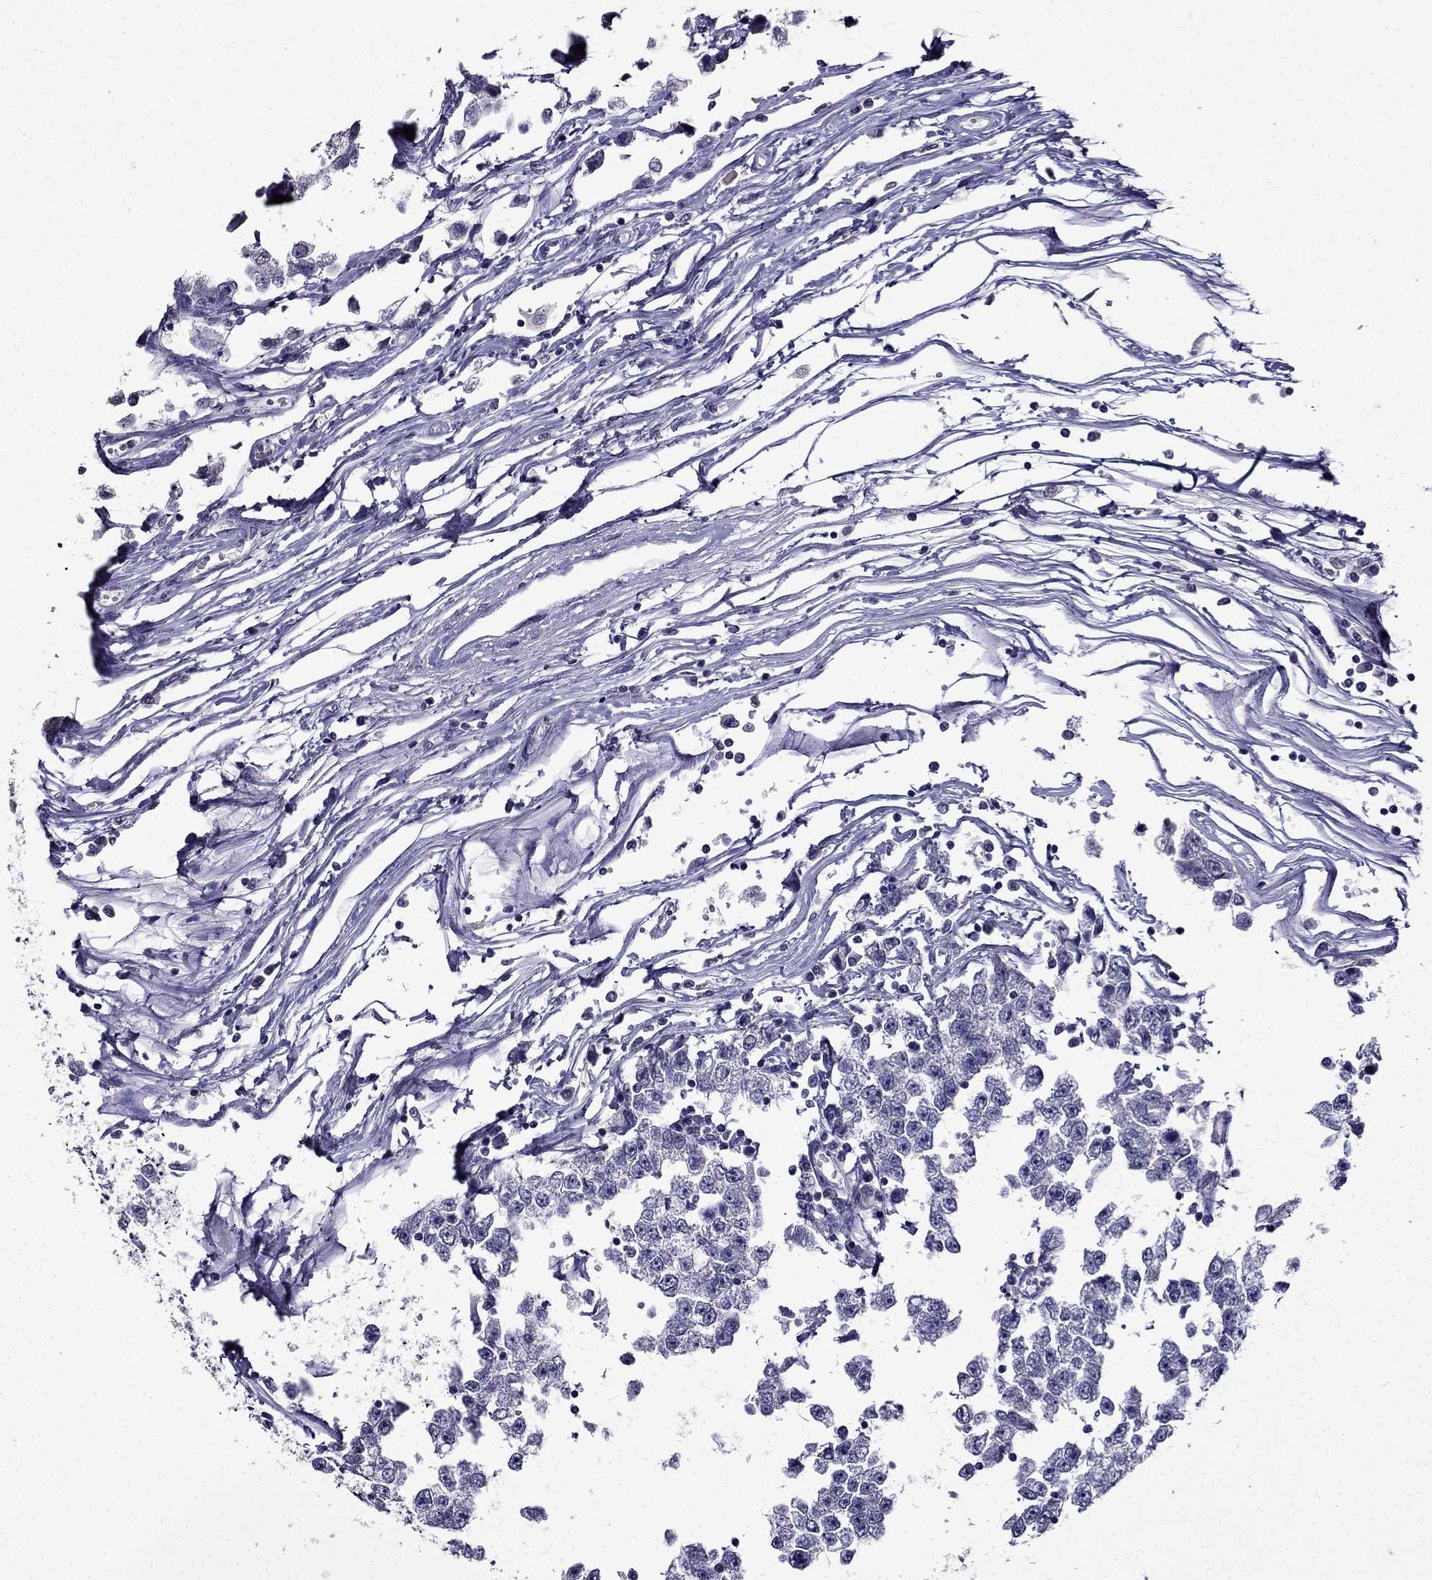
{"staining": {"intensity": "negative", "quantity": "none", "location": "none"}, "tissue": "testis cancer", "cell_type": "Tumor cells", "image_type": "cancer", "snomed": [{"axis": "morphology", "description": "Seminoma, NOS"}, {"axis": "topography", "description": "Testis"}], "caption": "IHC histopathology image of neoplastic tissue: human testis cancer (seminoma) stained with DAB (3,3'-diaminobenzidine) reveals no significant protein positivity in tumor cells. Nuclei are stained in blue.", "gene": "DNAH17", "patient": {"sex": "male", "age": 34}}